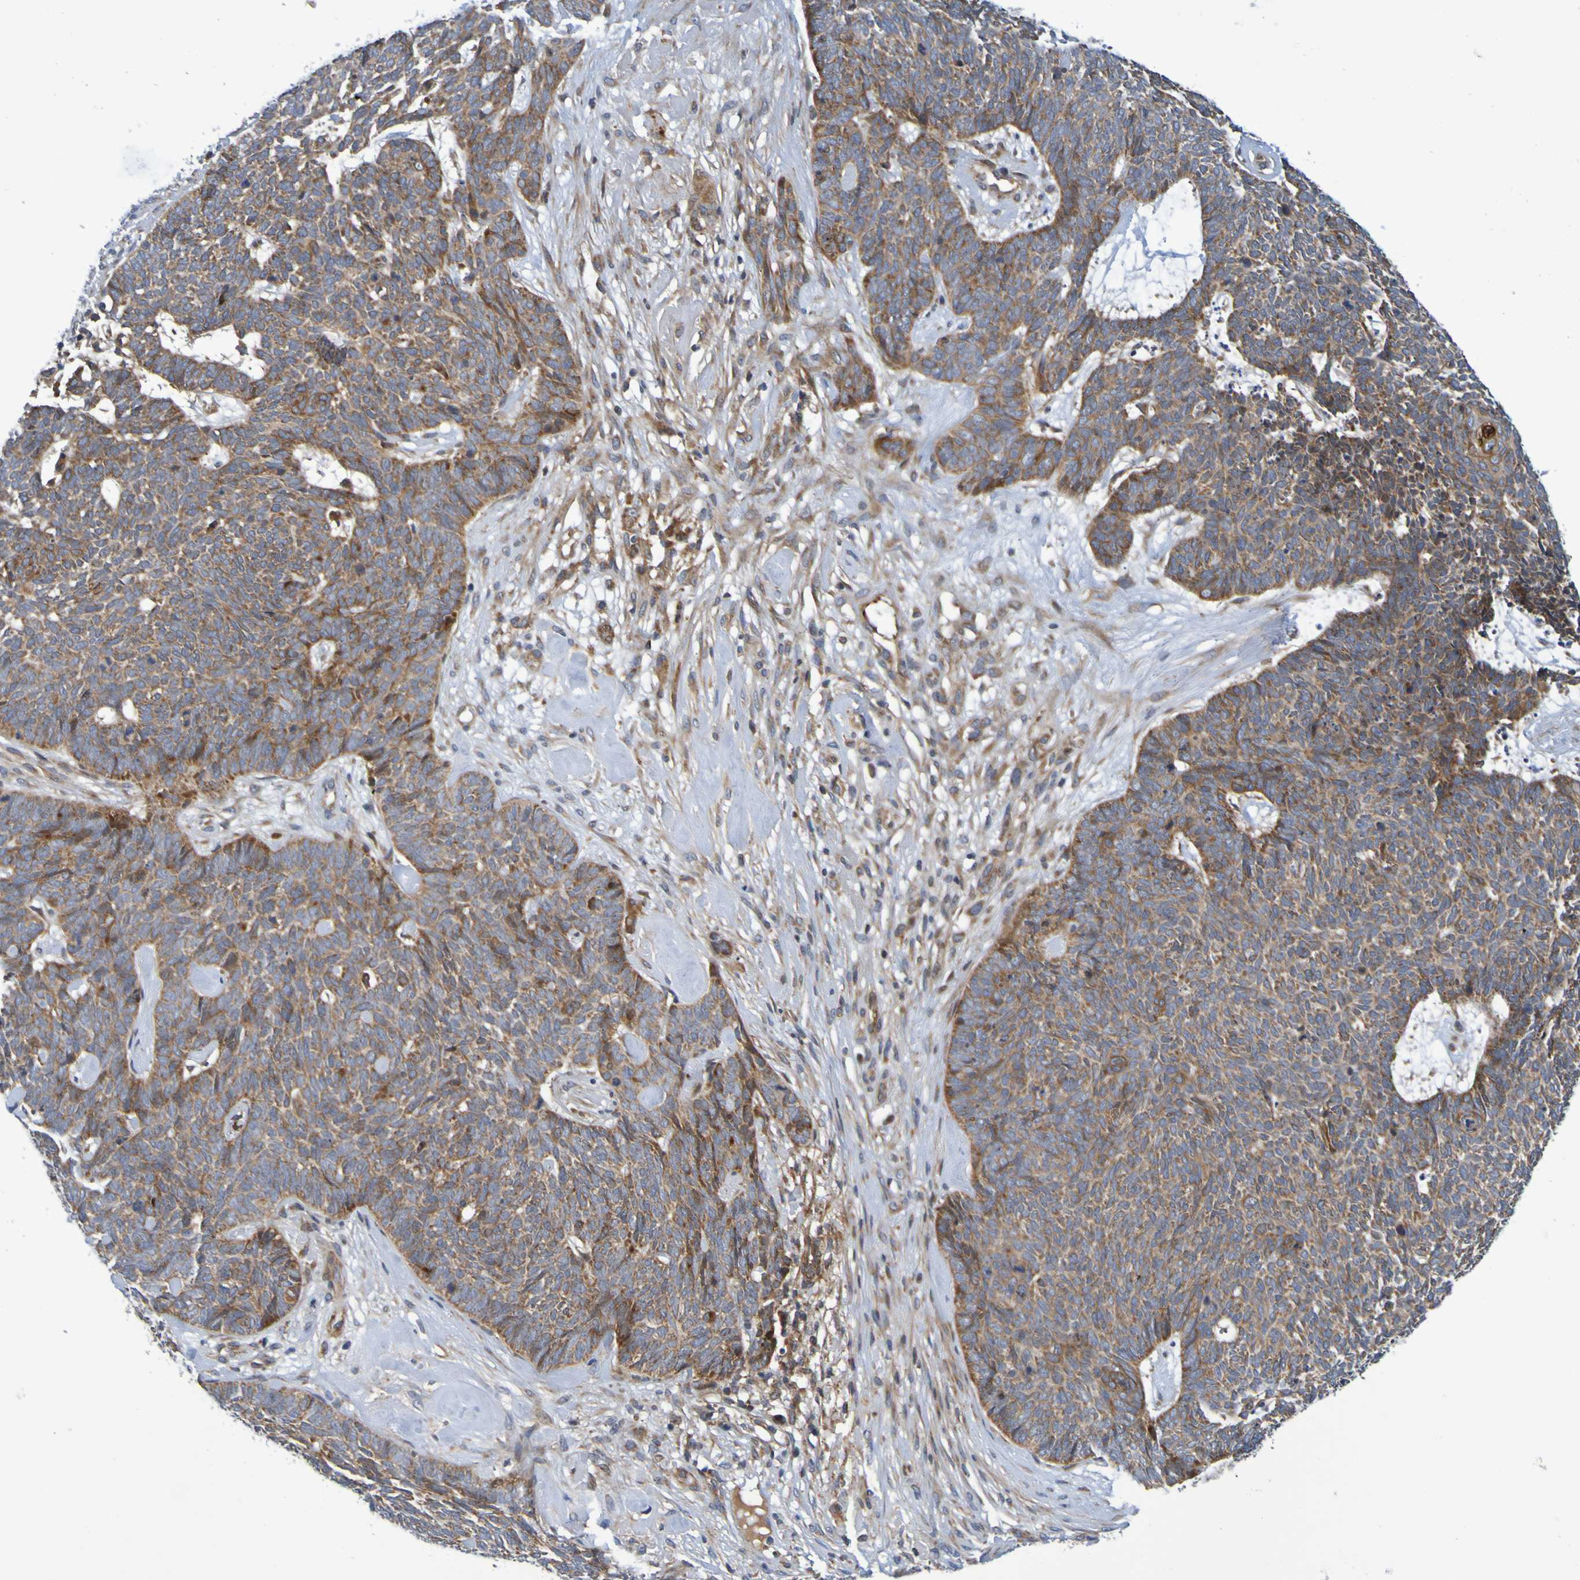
{"staining": {"intensity": "strong", "quantity": ">75%", "location": "cytoplasmic/membranous"}, "tissue": "skin cancer", "cell_type": "Tumor cells", "image_type": "cancer", "snomed": [{"axis": "morphology", "description": "Basal cell carcinoma"}, {"axis": "topography", "description": "Skin"}], "caption": "Skin basal cell carcinoma was stained to show a protein in brown. There is high levels of strong cytoplasmic/membranous expression in approximately >75% of tumor cells.", "gene": "CCDC51", "patient": {"sex": "female", "age": 84}}